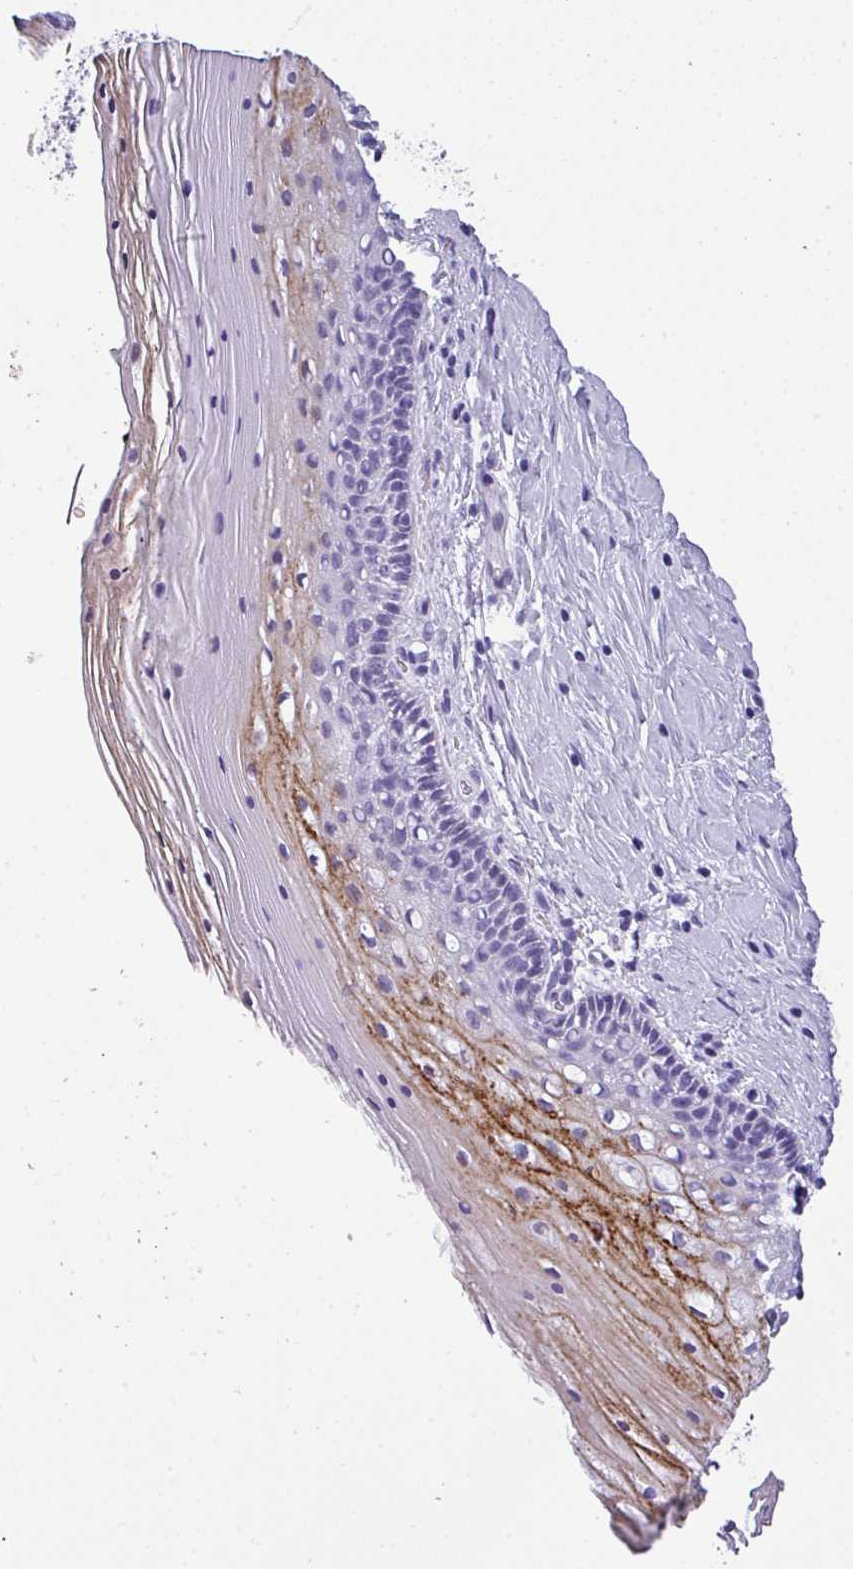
{"staining": {"intensity": "negative", "quantity": "none", "location": "none"}, "tissue": "cervix", "cell_type": "Glandular cells", "image_type": "normal", "snomed": [{"axis": "morphology", "description": "Normal tissue, NOS"}, {"axis": "topography", "description": "Cervix"}], "caption": "Glandular cells show no significant protein staining in unremarkable cervix. Brightfield microscopy of immunohistochemistry (IHC) stained with DAB (brown) and hematoxylin (blue), captured at high magnification.", "gene": "MUC21", "patient": {"sex": "female", "age": 36}}